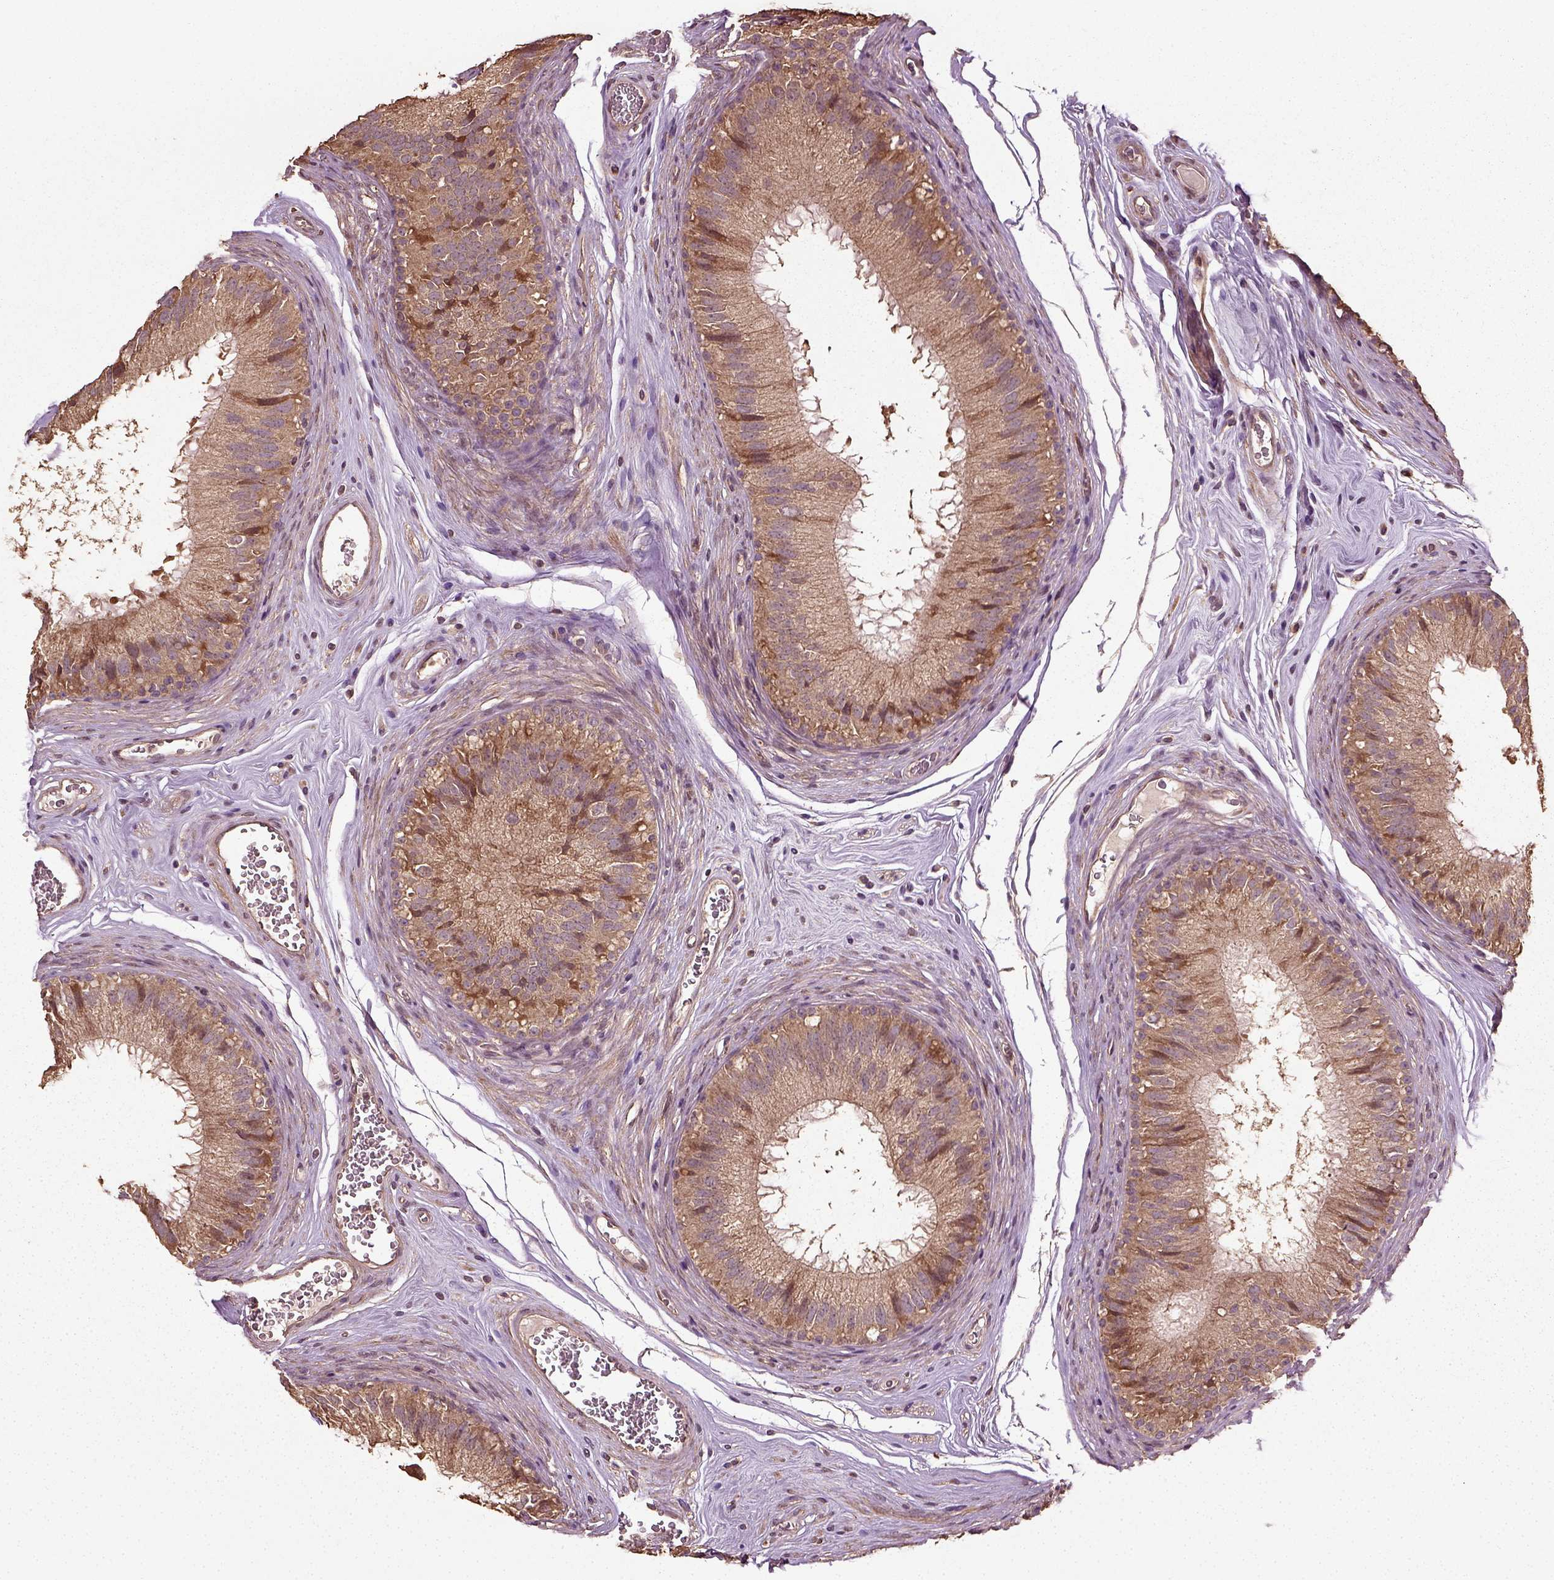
{"staining": {"intensity": "moderate", "quantity": ">75%", "location": "cytoplasmic/membranous"}, "tissue": "epididymis", "cell_type": "Glandular cells", "image_type": "normal", "snomed": [{"axis": "morphology", "description": "Normal tissue, NOS"}, {"axis": "topography", "description": "Epididymis"}], "caption": "Approximately >75% of glandular cells in normal human epididymis display moderate cytoplasmic/membranous protein staining as visualized by brown immunohistochemical staining.", "gene": "ERV3", "patient": {"sex": "male", "age": 37}}